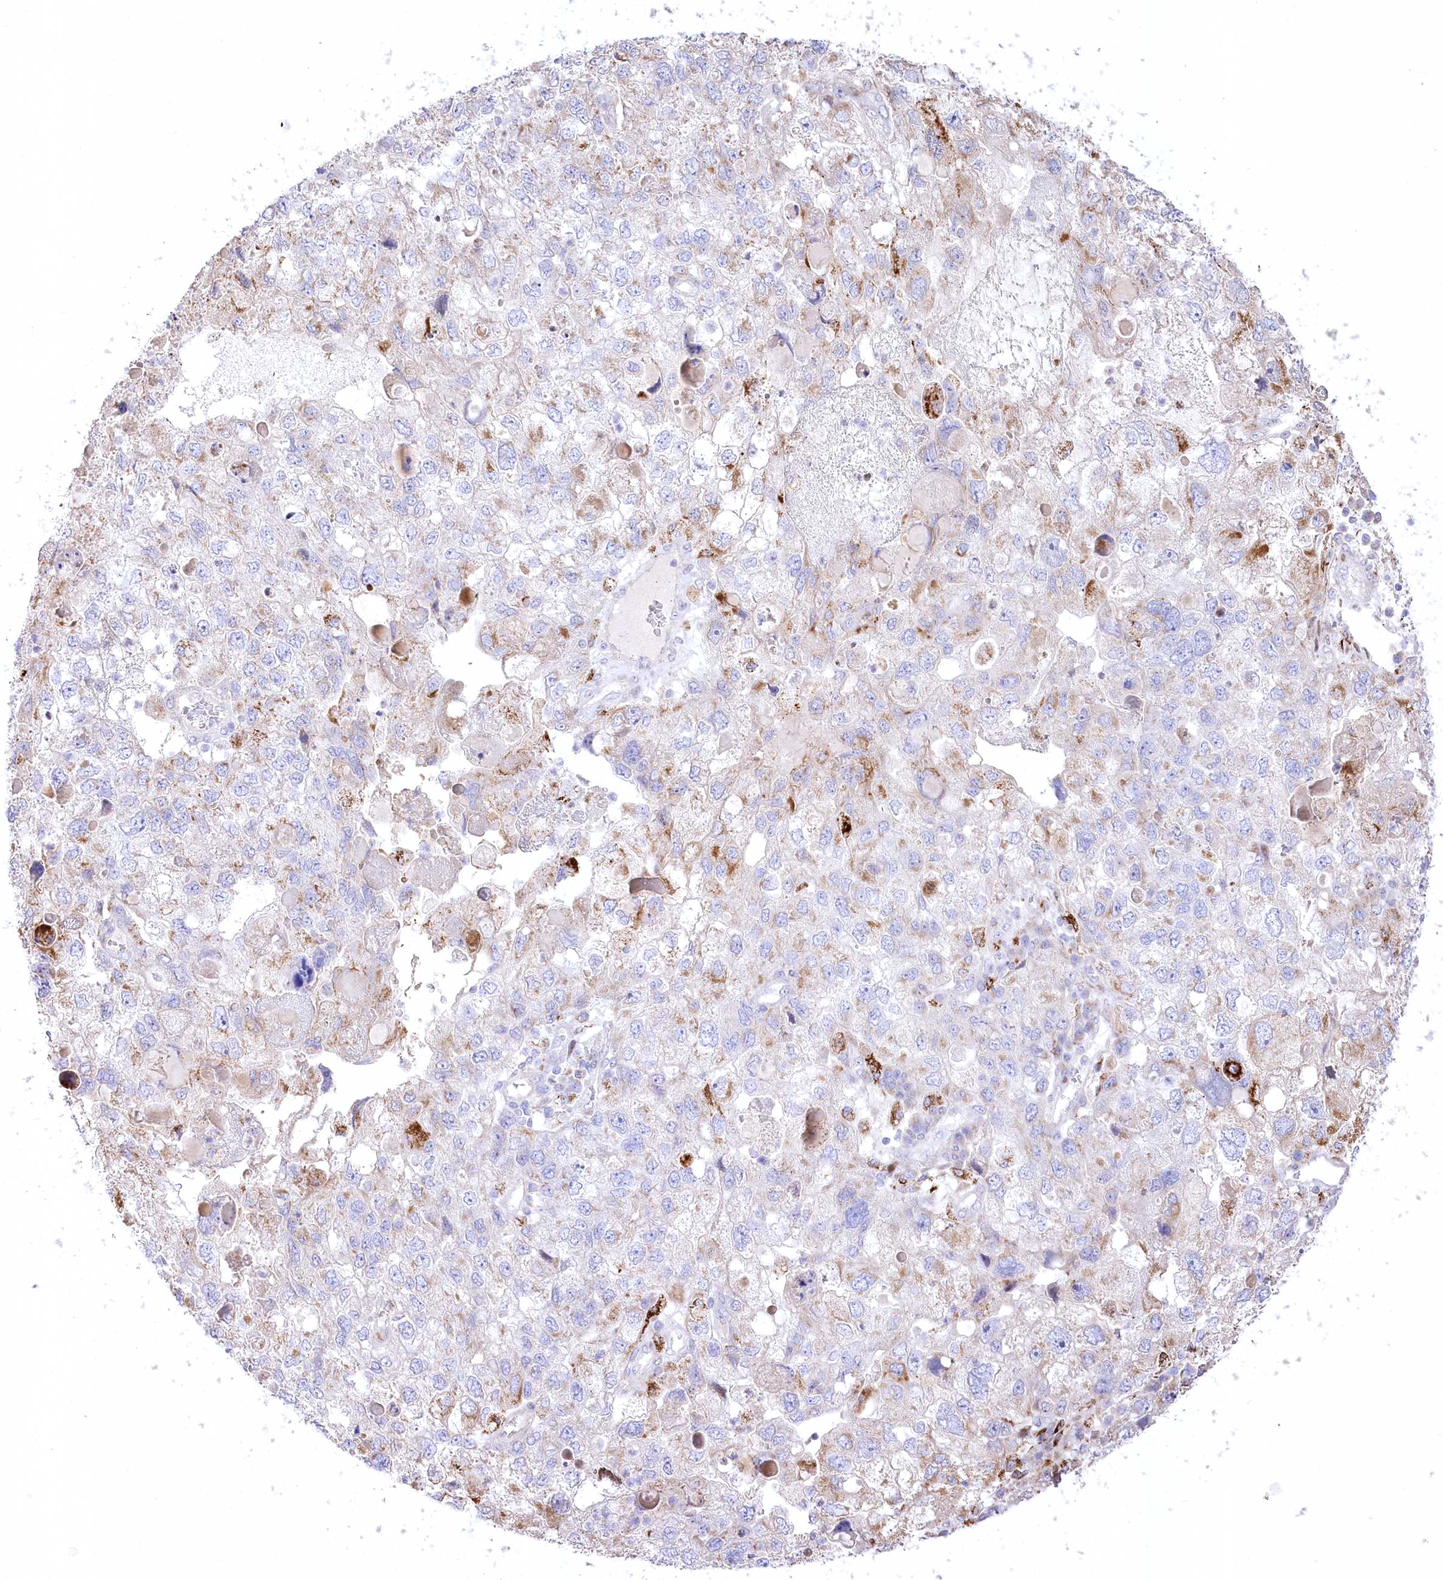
{"staining": {"intensity": "moderate", "quantity": "<25%", "location": "cytoplasmic/membranous"}, "tissue": "endometrial cancer", "cell_type": "Tumor cells", "image_type": "cancer", "snomed": [{"axis": "morphology", "description": "Adenocarcinoma, NOS"}, {"axis": "topography", "description": "Endometrium"}], "caption": "Immunohistochemistry photomicrograph of adenocarcinoma (endometrial) stained for a protein (brown), which demonstrates low levels of moderate cytoplasmic/membranous staining in approximately <25% of tumor cells.", "gene": "CEP164", "patient": {"sex": "female", "age": 49}}